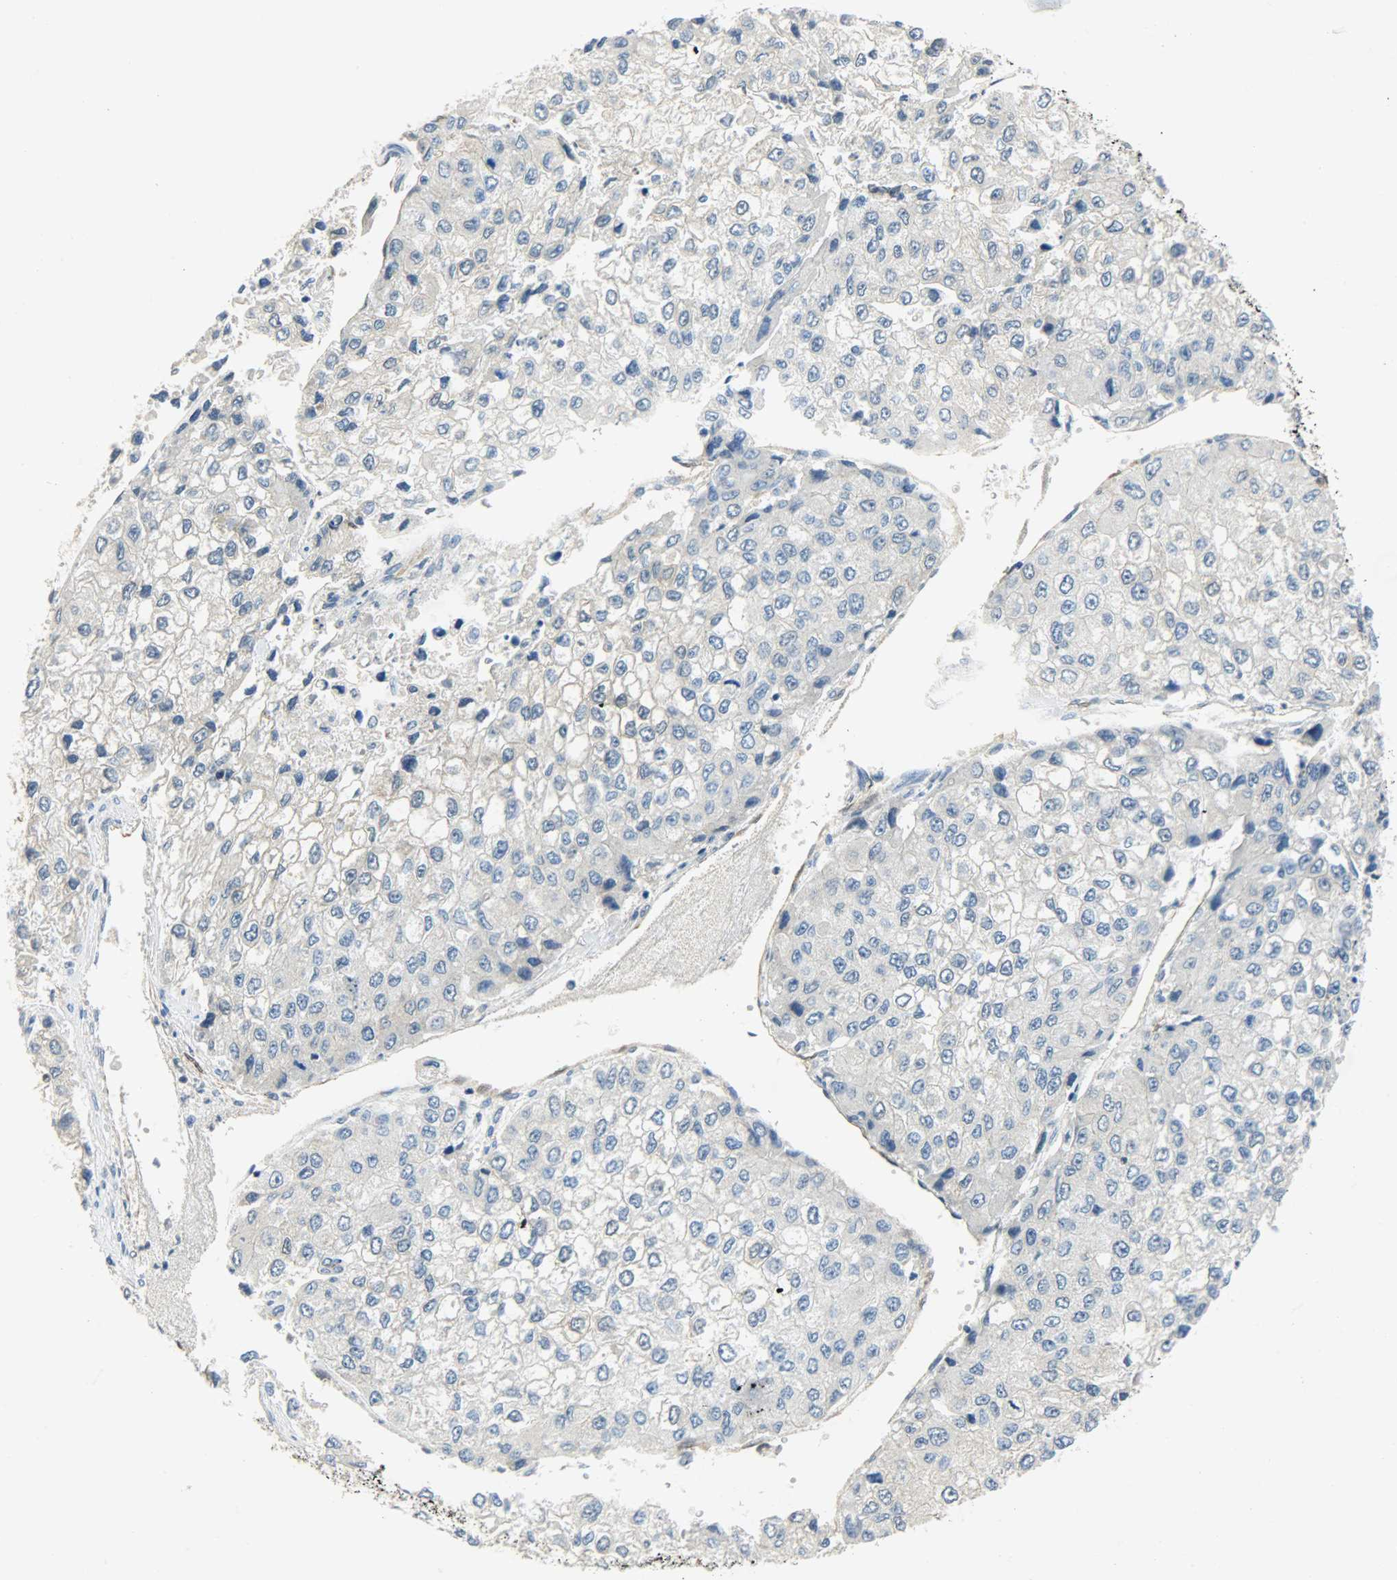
{"staining": {"intensity": "negative", "quantity": "none", "location": "none"}, "tissue": "liver cancer", "cell_type": "Tumor cells", "image_type": "cancer", "snomed": [{"axis": "morphology", "description": "Carcinoma, Hepatocellular, NOS"}, {"axis": "topography", "description": "Liver"}], "caption": "Tumor cells show no significant protein positivity in liver hepatocellular carcinoma. The staining is performed using DAB (3,3'-diaminobenzidine) brown chromogen with nuclei counter-stained in using hematoxylin.", "gene": "FKBP1A", "patient": {"sex": "female", "age": 66}}